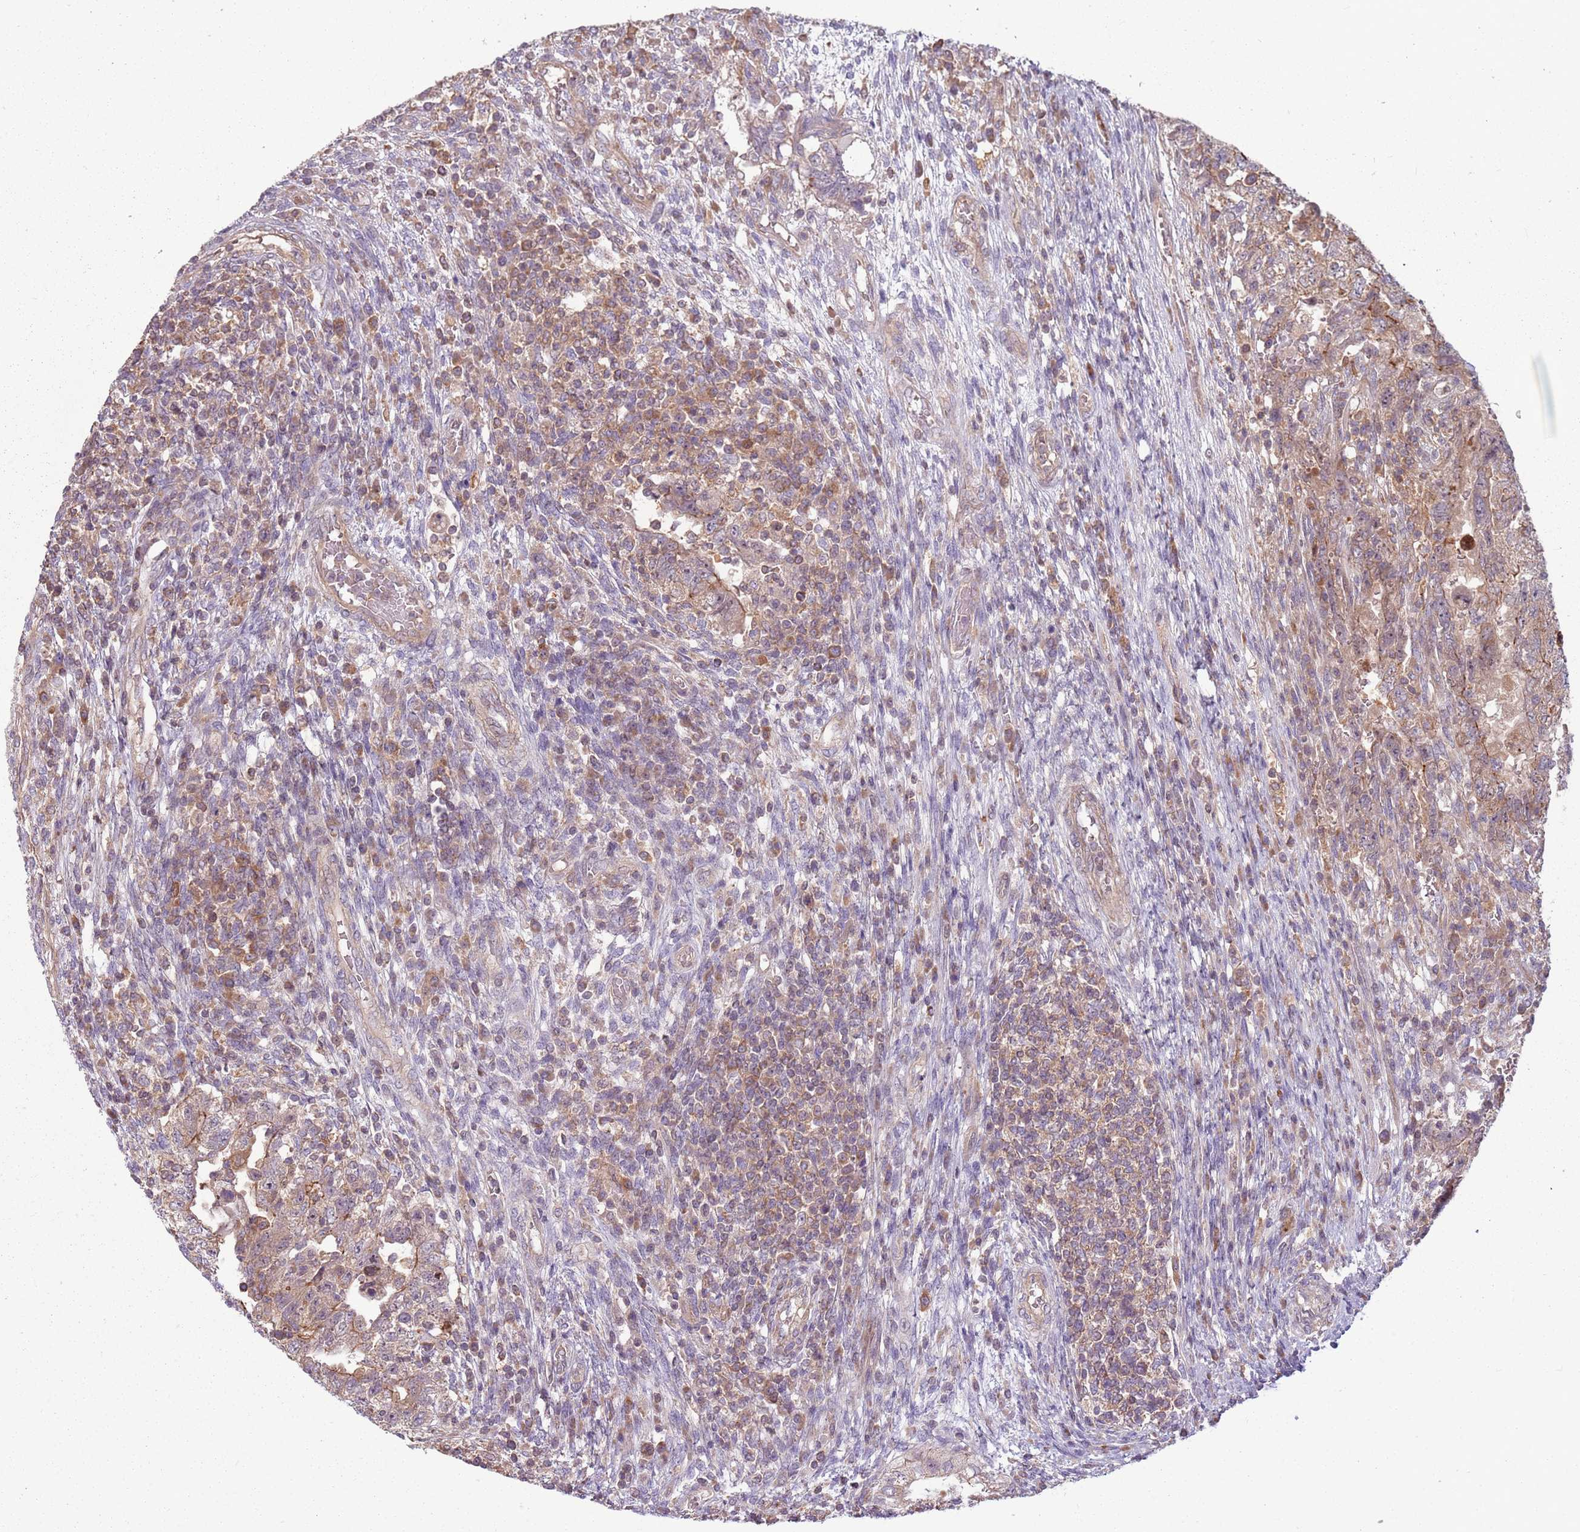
{"staining": {"intensity": "moderate", "quantity": ">75%", "location": "cytoplasmic/membranous"}, "tissue": "testis cancer", "cell_type": "Tumor cells", "image_type": "cancer", "snomed": [{"axis": "morphology", "description": "Carcinoma, Embryonal, NOS"}, {"axis": "topography", "description": "Testis"}], "caption": "Human embryonal carcinoma (testis) stained with a protein marker reveals moderate staining in tumor cells.", "gene": "RPL21", "patient": {"sex": "male", "age": 26}}